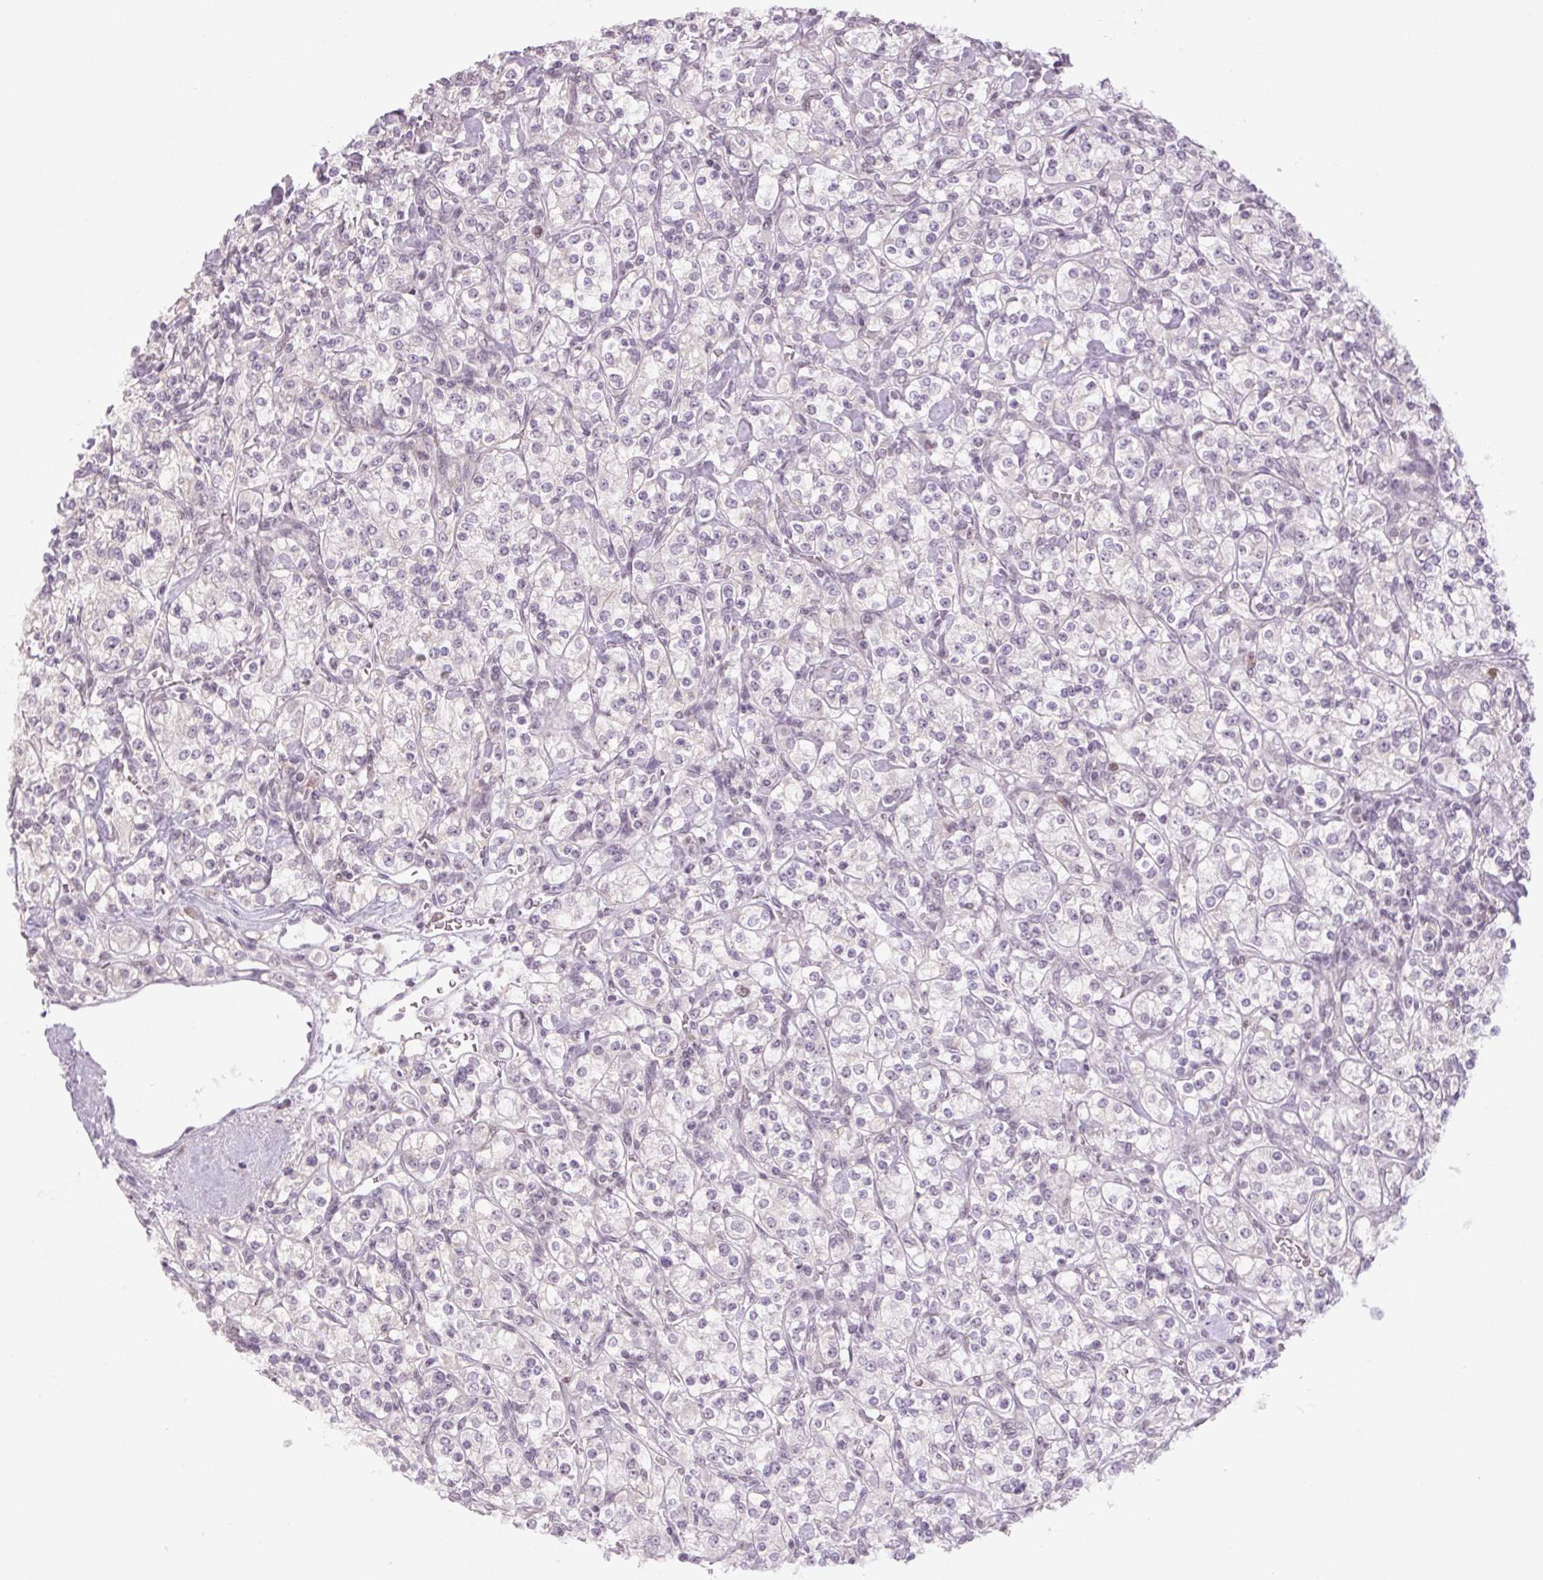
{"staining": {"intensity": "negative", "quantity": "none", "location": "none"}, "tissue": "renal cancer", "cell_type": "Tumor cells", "image_type": "cancer", "snomed": [{"axis": "morphology", "description": "Adenocarcinoma, NOS"}, {"axis": "topography", "description": "Kidney"}], "caption": "The micrograph exhibits no significant expression in tumor cells of adenocarcinoma (renal).", "gene": "SMIM6", "patient": {"sex": "male", "age": 77}}